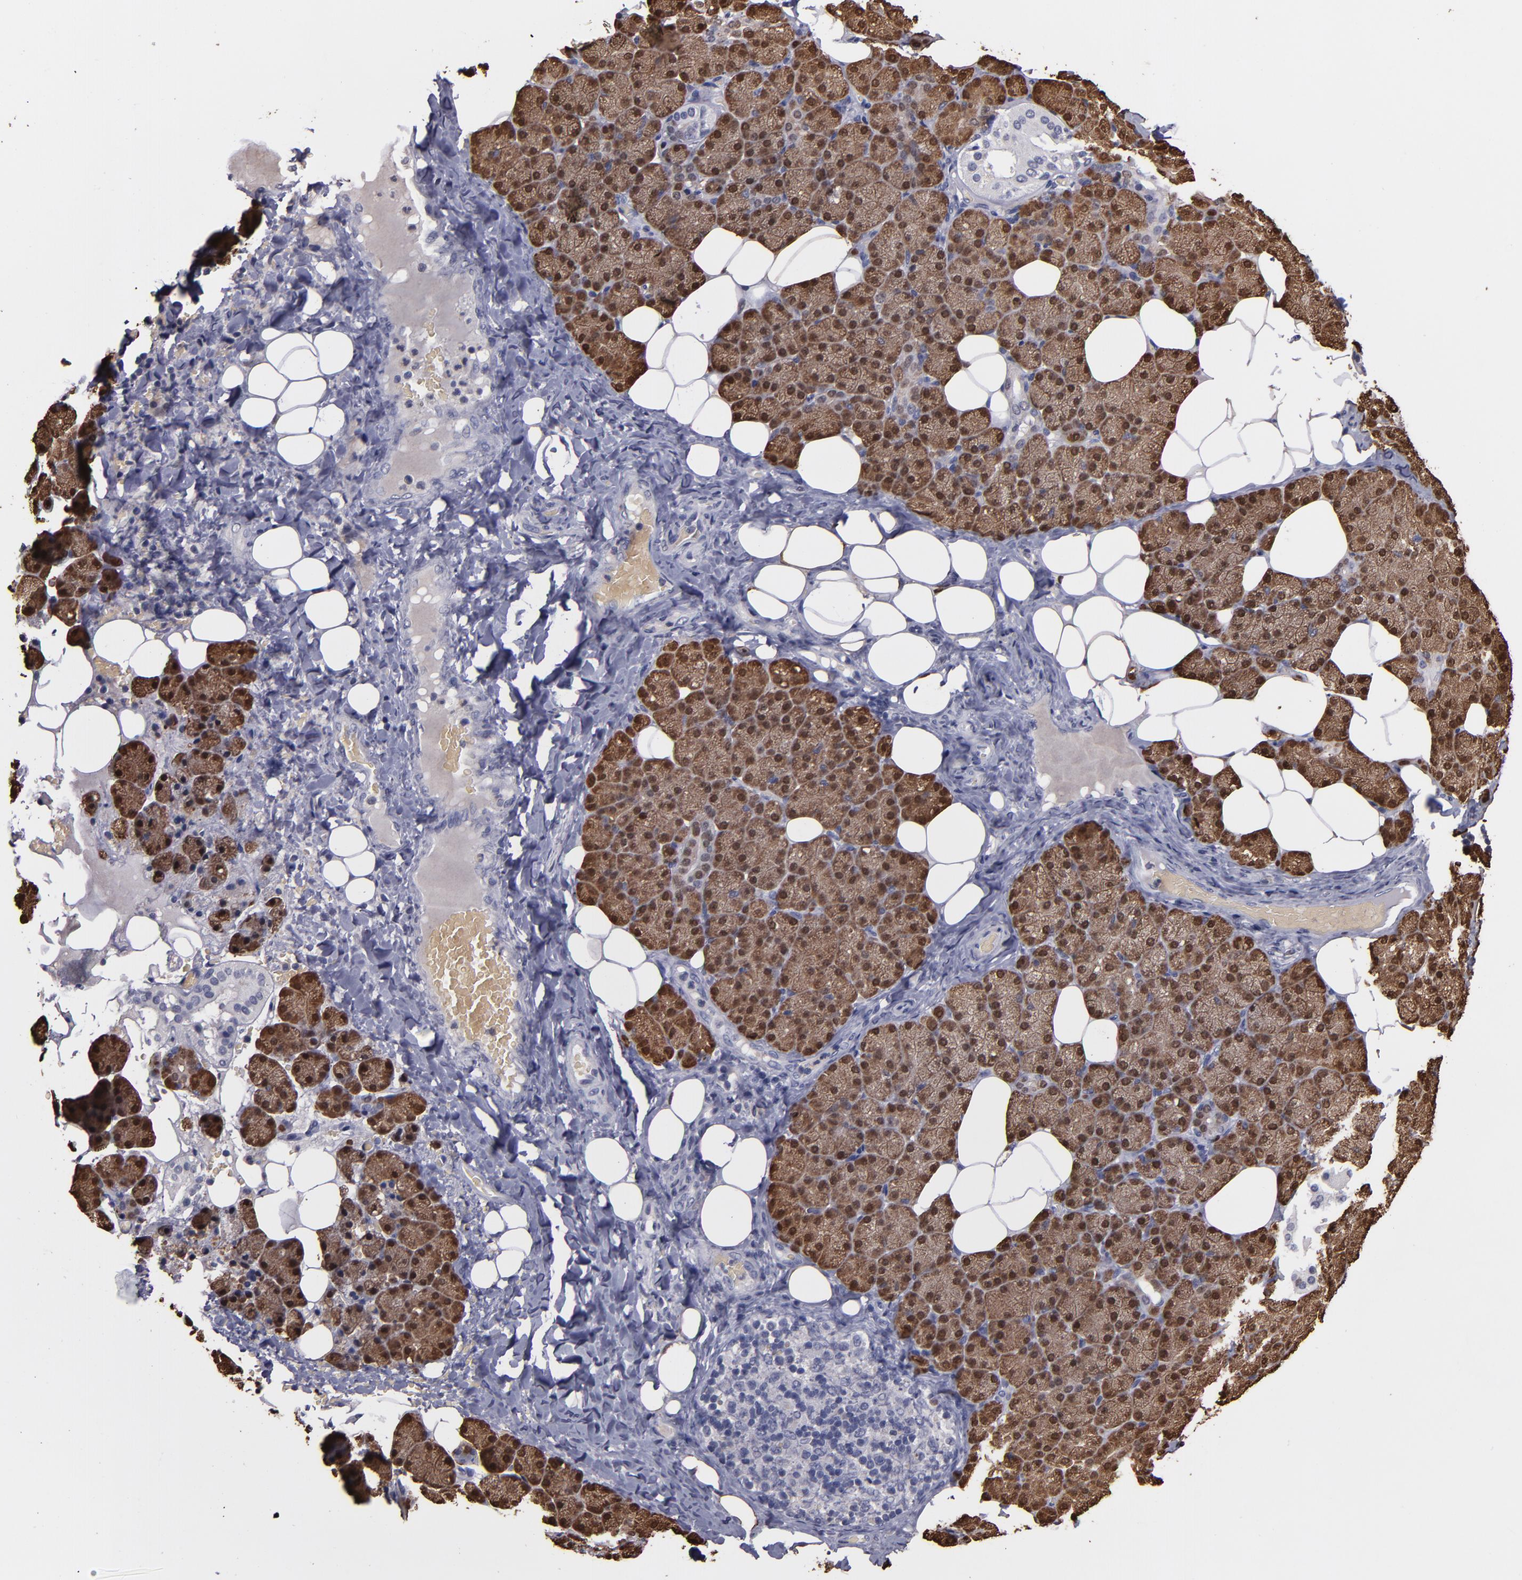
{"staining": {"intensity": "strong", "quantity": ">75%", "location": "cytoplasmic/membranous,nuclear"}, "tissue": "salivary gland", "cell_type": "Glandular cells", "image_type": "normal", "snomed": [{"axis": "morphology", "description": "Normal tissue, NOS"}, {"axis": "topography", "description": "Lymph node"}, {"axis": "topography", "description": "Salivary gland"}], "caption": "Immunohistochemical staining of unremarkable human salivary gland demonstrates high levels of strong cytoplasmic/membranous,nuclear staining in approximately >75% of glandular cells.", "gene": "S100A1", "patient": {"sex": "male", "age": 8}}